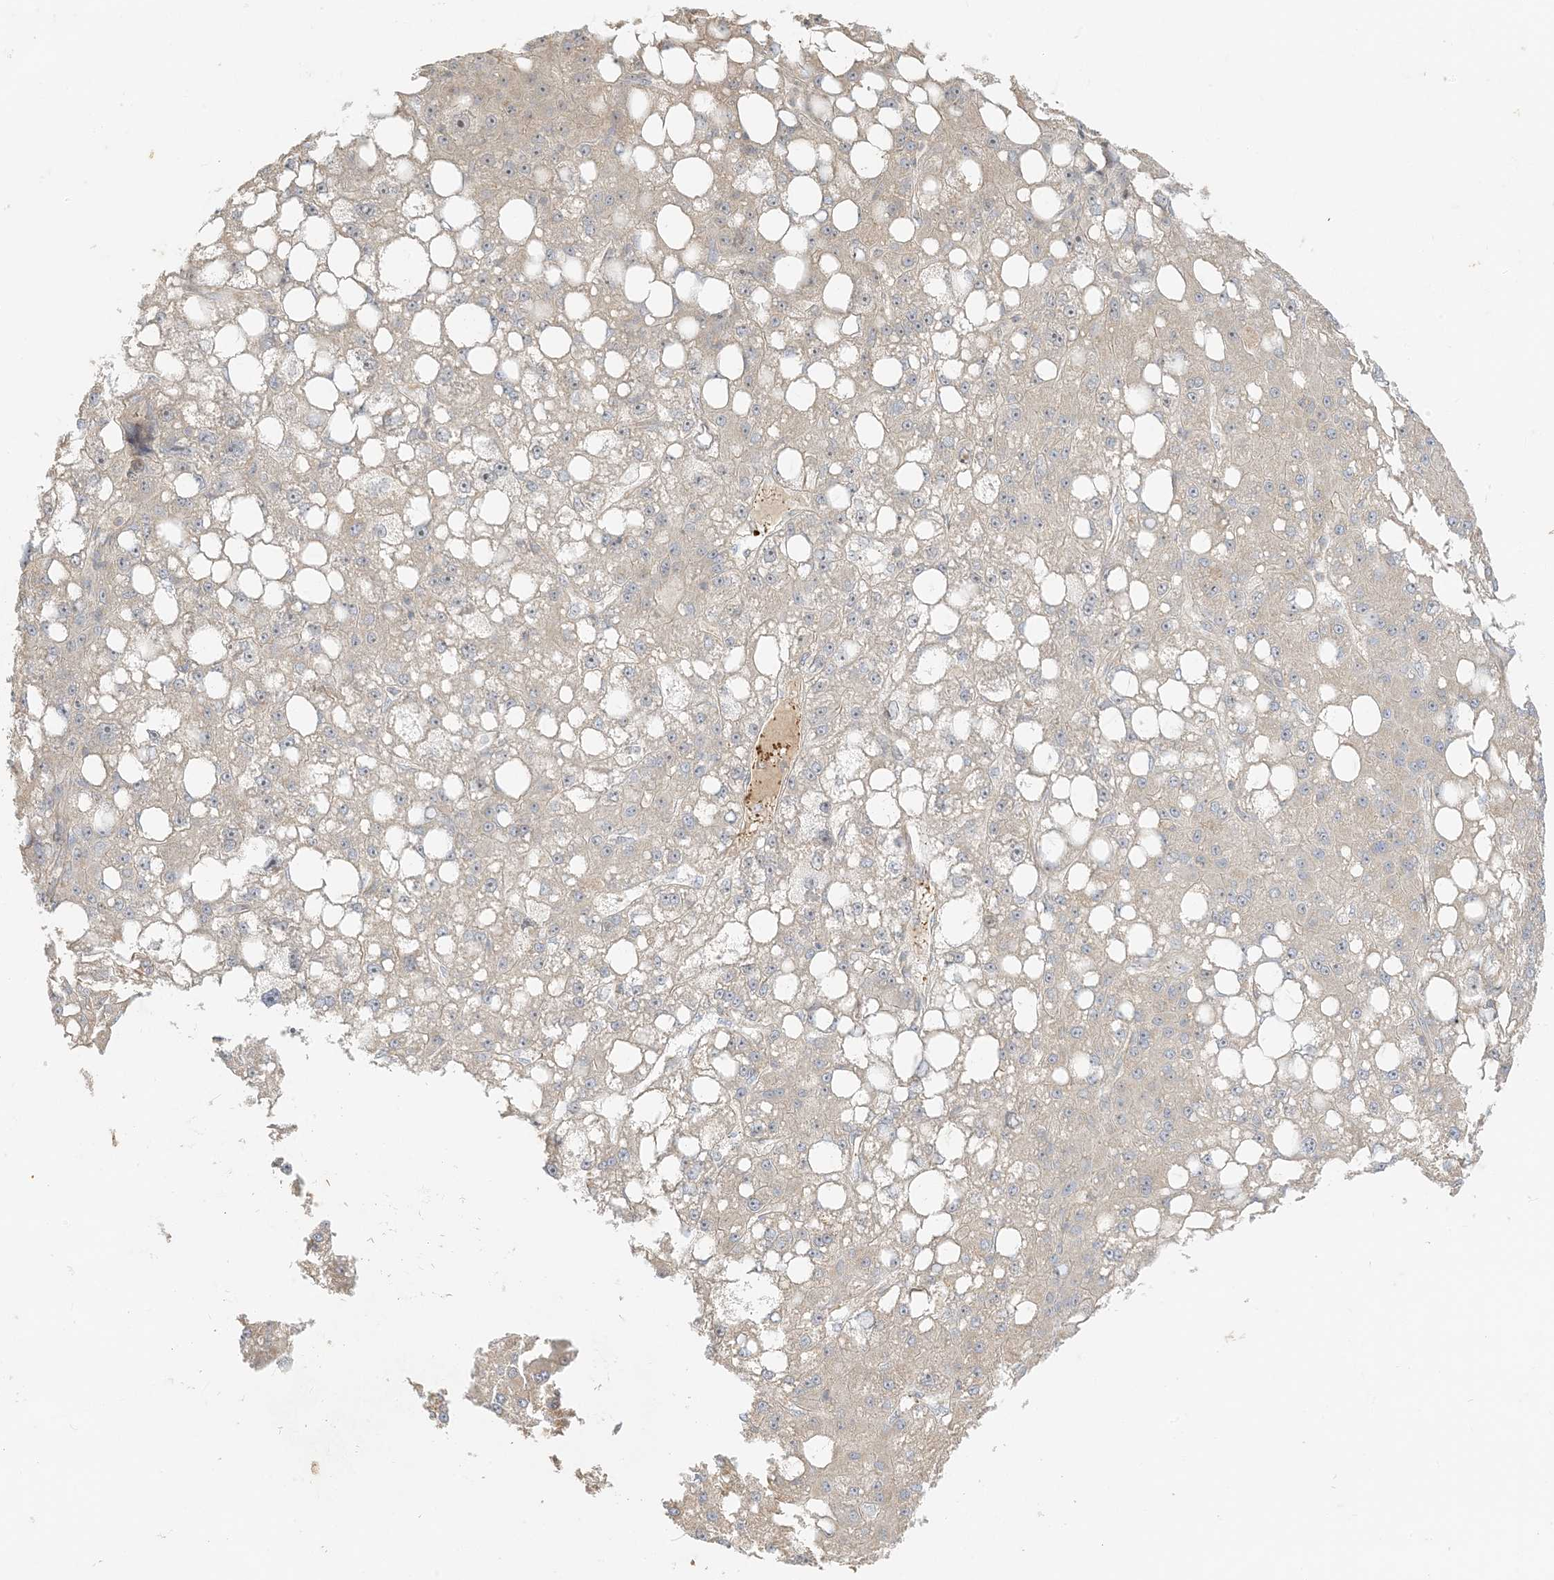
{"staining": {"intensity": "weak", "quantity": "<25%", "location": "cytoplasmic/membranous"}, "tissue": "liver cancer", "cell_type": "Tumor cells", "image_type": "cancer", "snomed": [{"axis": "morphology", "description": "Carcinoma, Hepatocellular, NOS"}, {"axis": "topography", "description": "Liver"}], "caption": "IHC photomicrograph of human liver cancer stained for a protein (brown), which shows no positivity in tumor cells.", "gene": "ETAA1", "patient": {"sex": "male", "age": 67}}